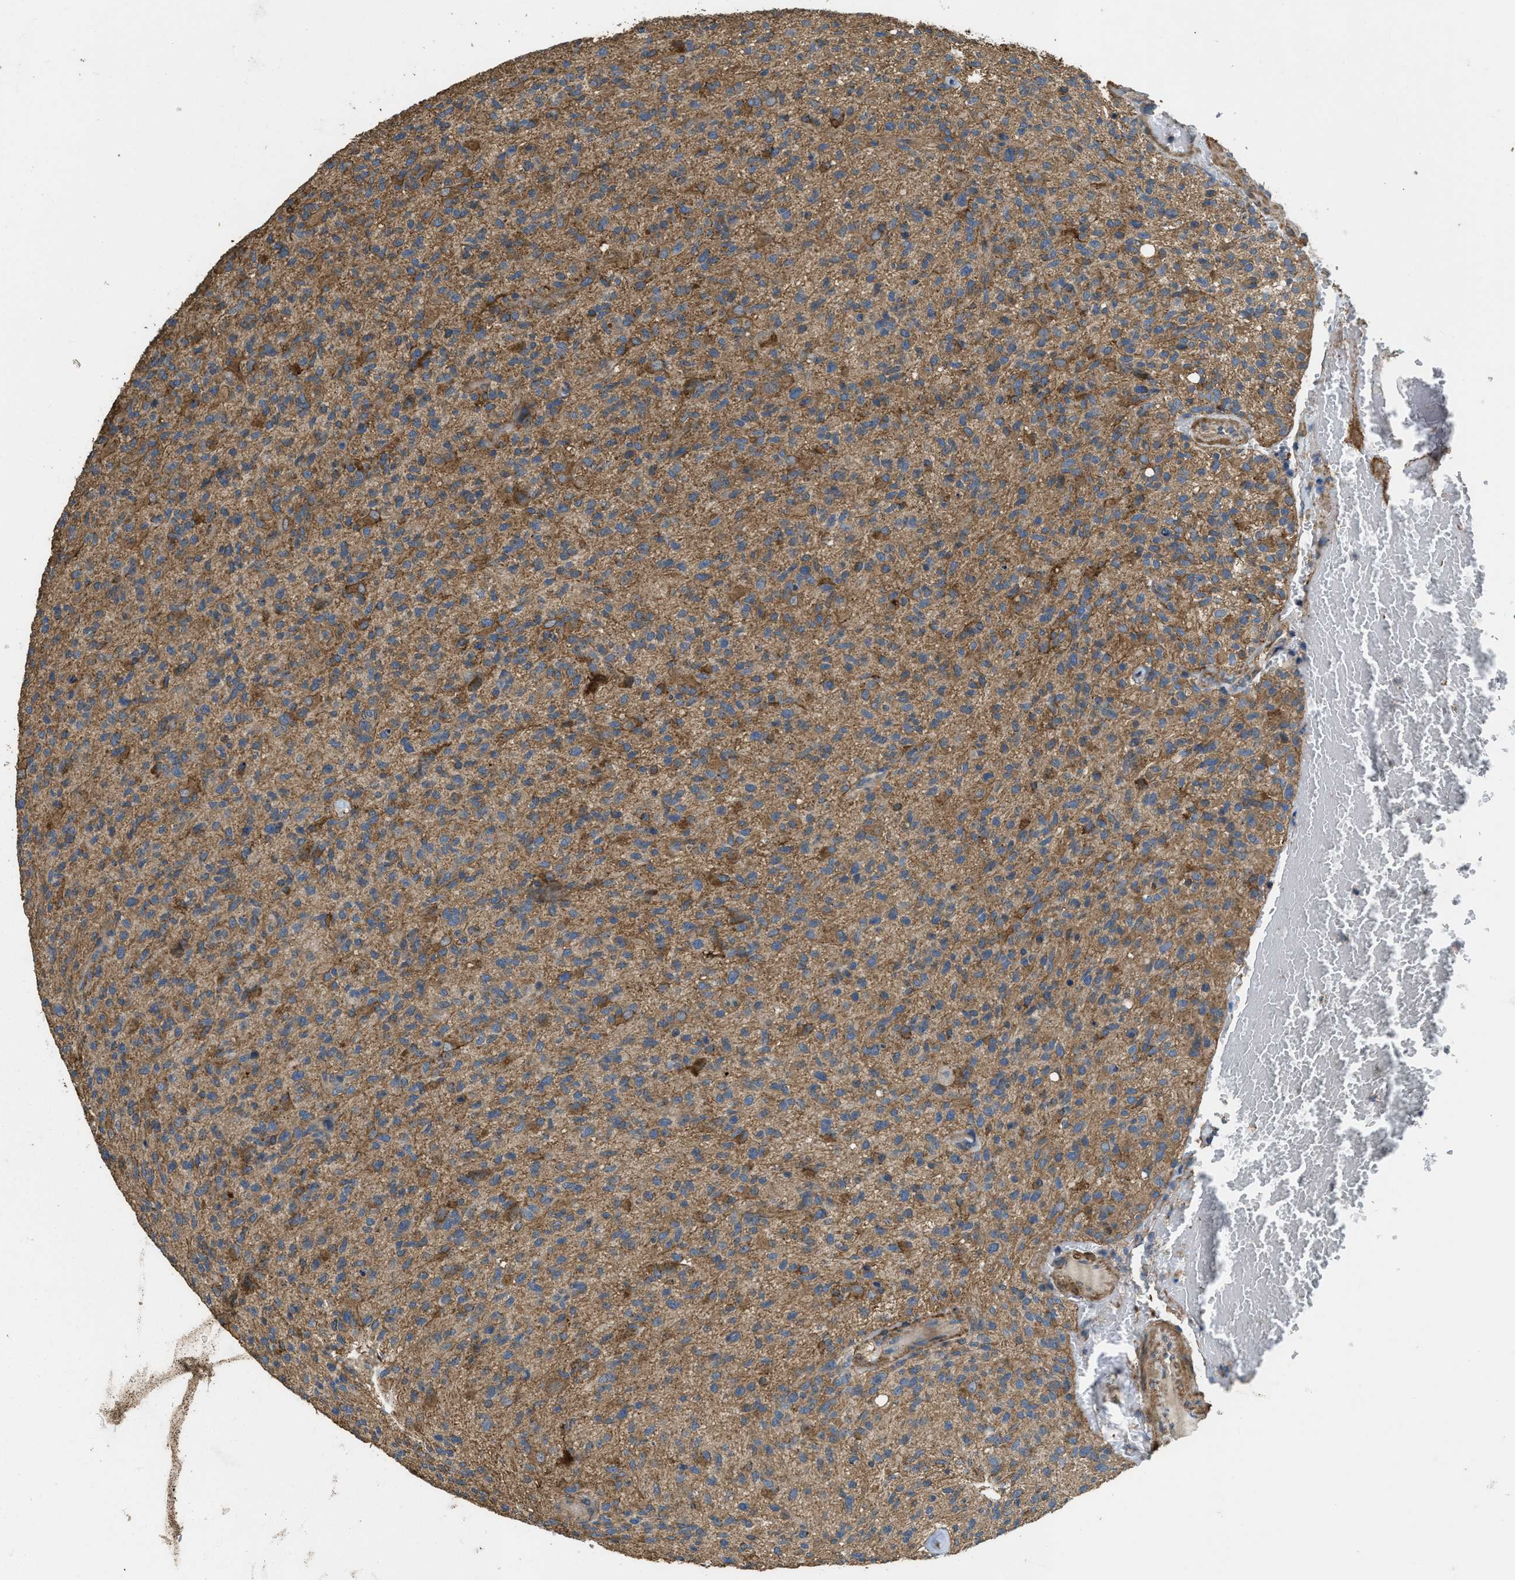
{"staining": {"intensity": "moderate", "quantity": ">75%", "location": "cytoplasmic/membranous"}, "tissue": "glioma", "cell_type": "Tumor cells", "image_type": "cancer", "snomed": [{"axis": "morphology", "description": "Glioma, malignant, High grade"}, {"axis": "topography", "description": "Brain"}], "caption": "Immunohistochemistry (IHC) (DAB) staining of human glioma demonstrates moderate cytoplasmic/membranous protein expression in approximately >75% of tumor cells. (DAB IHC with brightfield microscopy, high magnification).", "gene": "THBS2", "patient": {"sex": "male", "age": 71}}